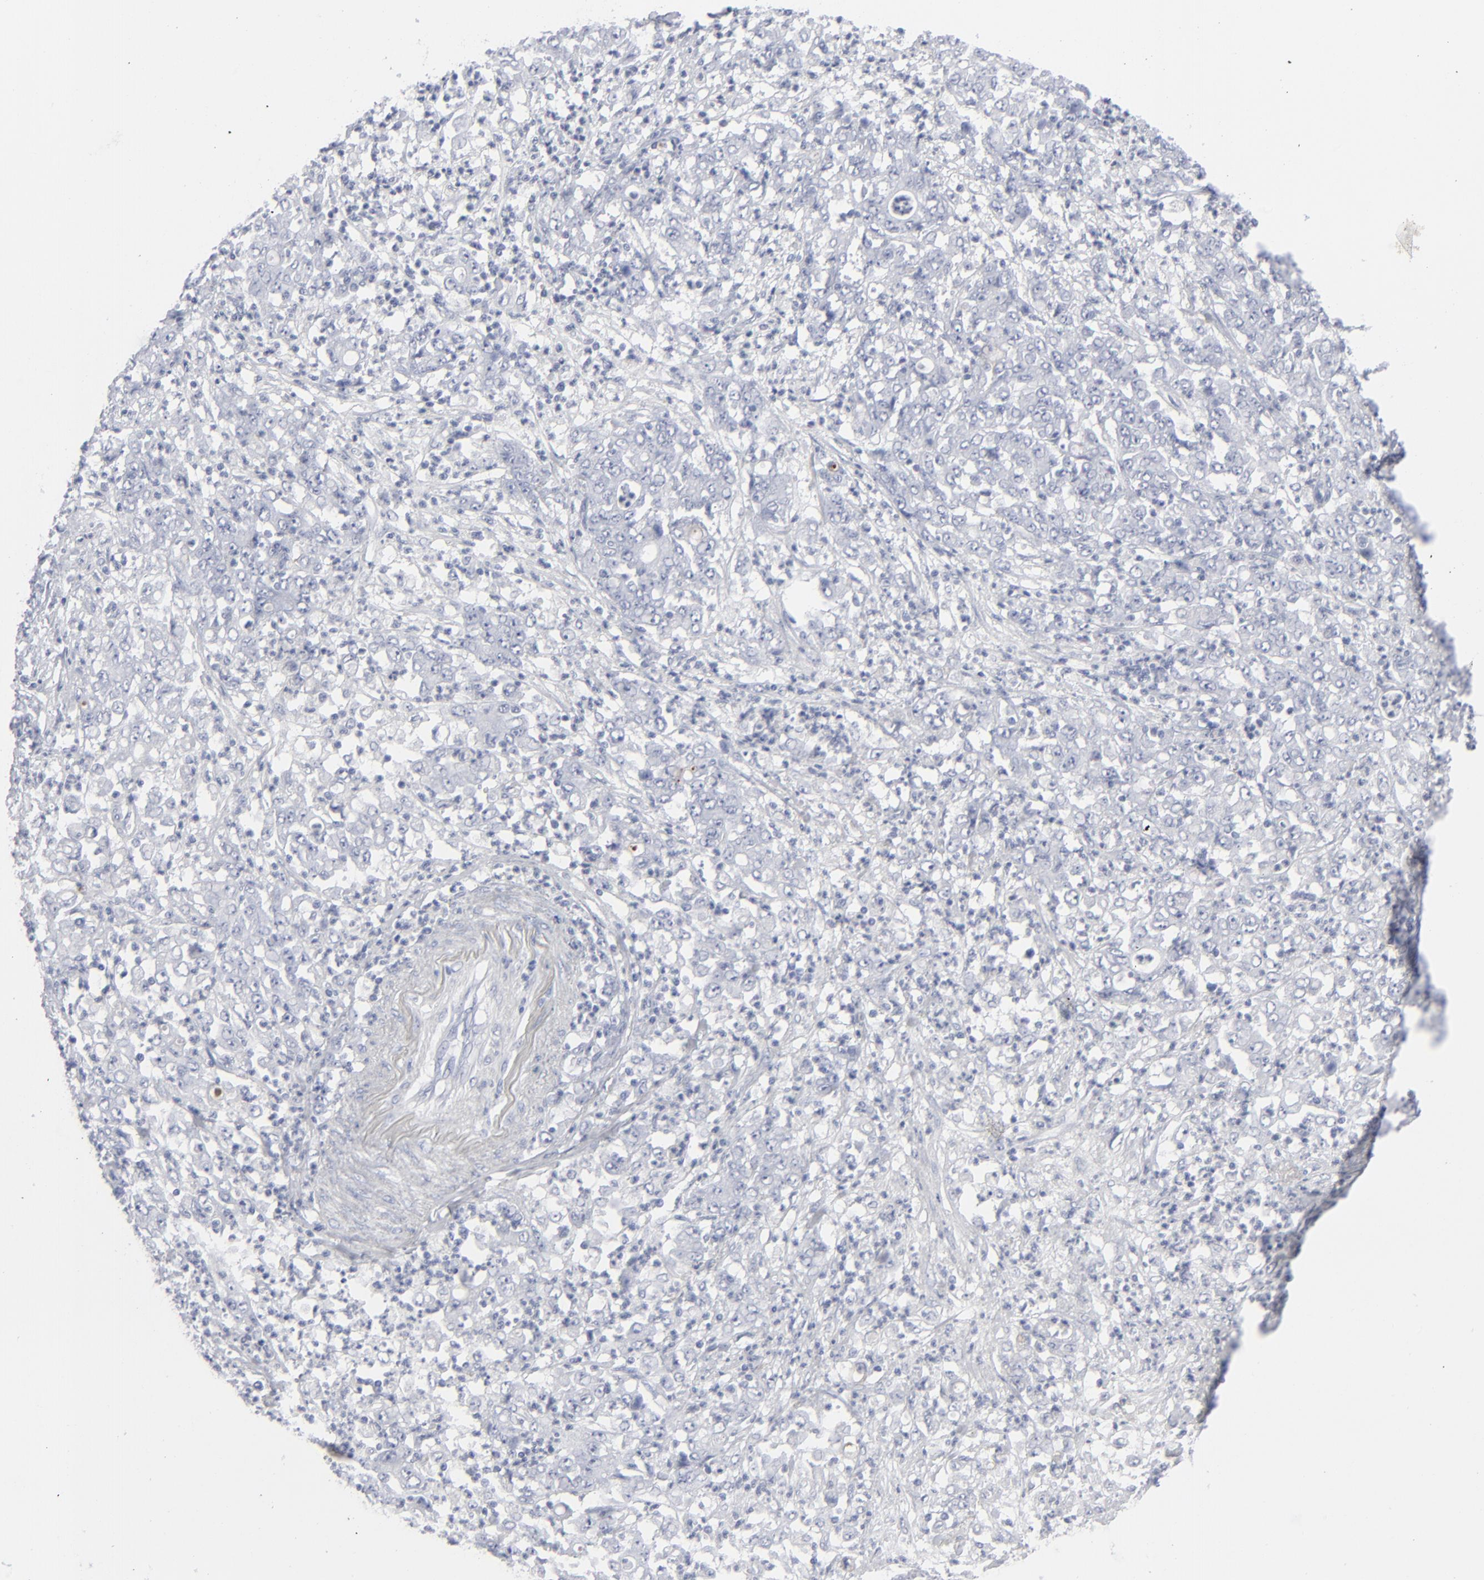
{"staining": {"intensity": "negative", "quantity": "none", "location": "none"}, "tissue": "stomach cancer", "cell_type": "Tumor cells", "image_type": "cancer", "snomed": [{"axis": "morphology", "description": "Adenocarcinoma, NOS"}, {"axis": "topography", "description": "Stomach, lower"}], "caption": "There is no significant expression in tumor cells of stomach cancer.", "gene": "MSLN", "patient": {"sex": "female", "age": 71}}